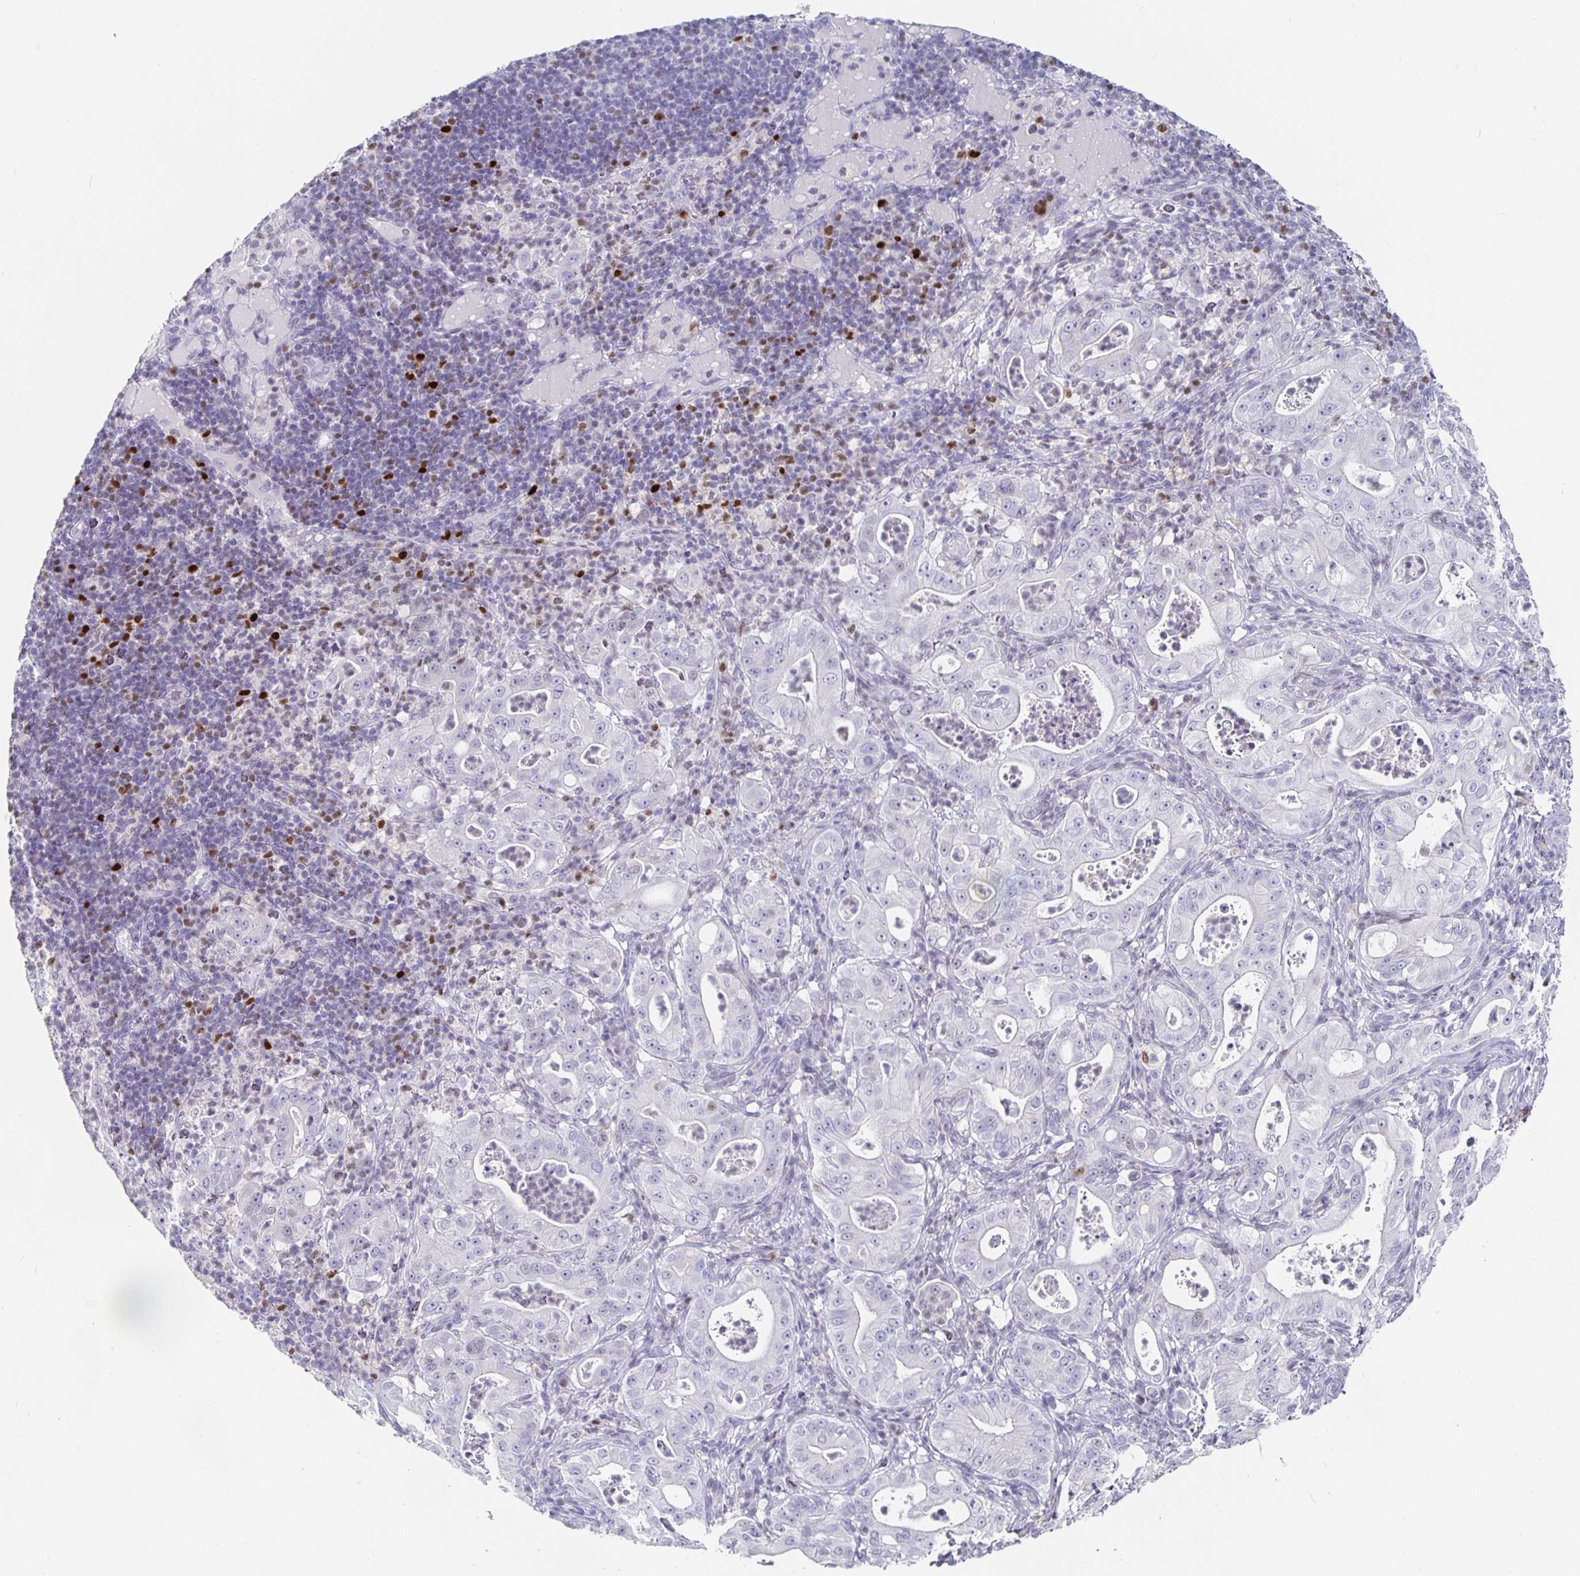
{"staining": {"intensity": "negative", "quantity": "none", "location": "none"}, "tissue": "pancreatic cancer", "cell_type": "Tumor cells", "image_type": "cancer", "snomed": [{"axis": "morphology", "description": "Adenocarcinoma, NOS"}, {"axis": "topography", "description": "Pancreas"}], "caption": "Tumor cells show no significant protein positivity in pancreatic cancer (adenocarcinoma).", "gene": "RUNX2", "patient": {"sex": "male", "age": 71}}